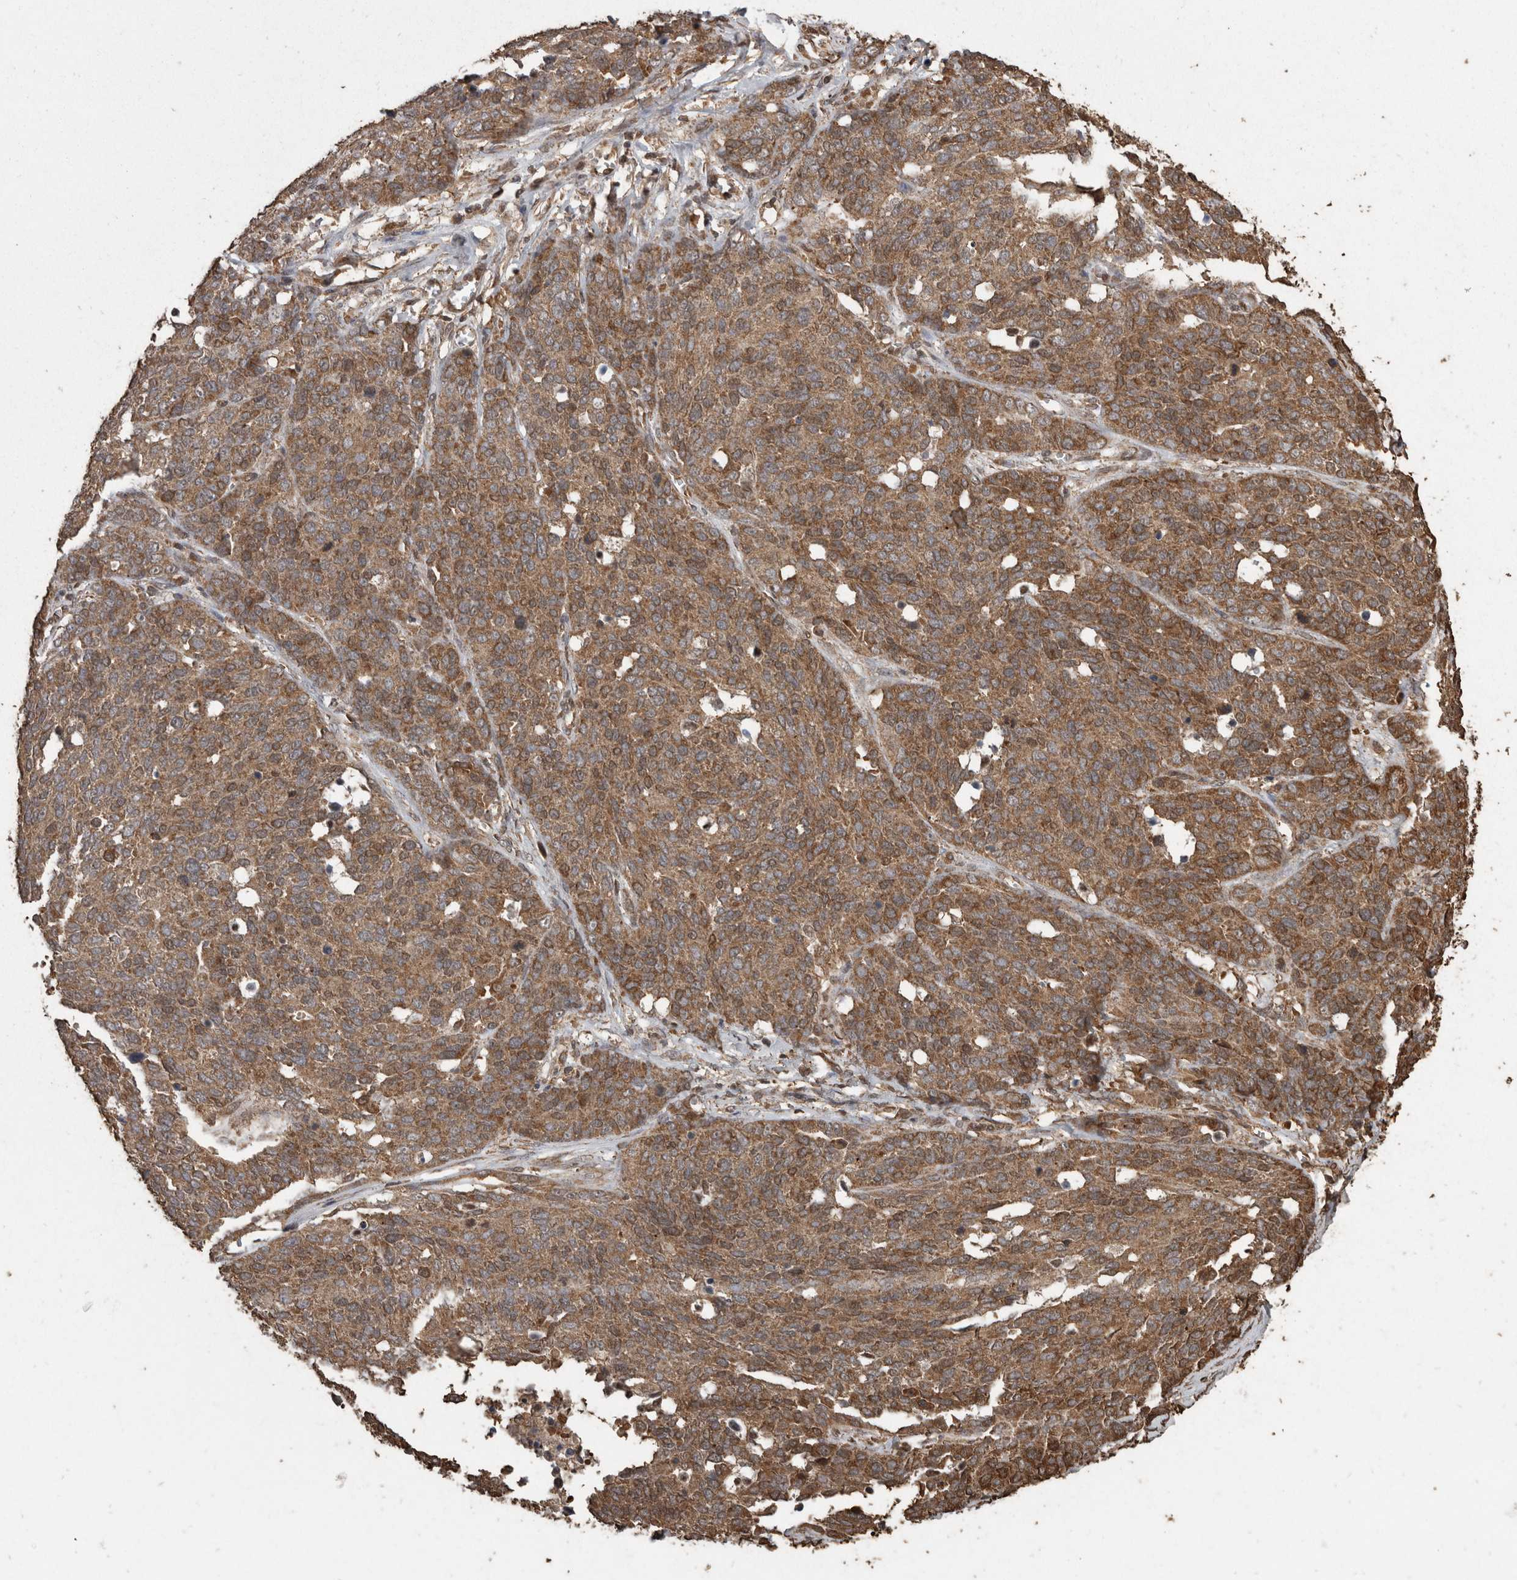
{"staining": {"intensity": "moderate", "quantity": ">75%", "location": "cytoplasmic/membranous"}, "tissue": "ovarian cancer", "cell_type": "Tumor cells", "image_type": "cancer", "snomed": [{"axis": "morphology", "description": "Cystadenocarcinoma, serous, NOS"}, {"axis": "topography", "description": "Ovary"}], "caption": "Immunohistochemistry (IHC) (DAB (3,3'-diaminobenzidine)) staining of human serous cystadenocarcinoma (ovarian) displays moderate cytoplasmic/membranous protein staining in about >75% of tumor cells. Immunohistochemistry (IHC) stains the protein in brown and the nuclei are stained blue.", "gene": "PINK1", "patient": {"sex": "female", "age": 44}}